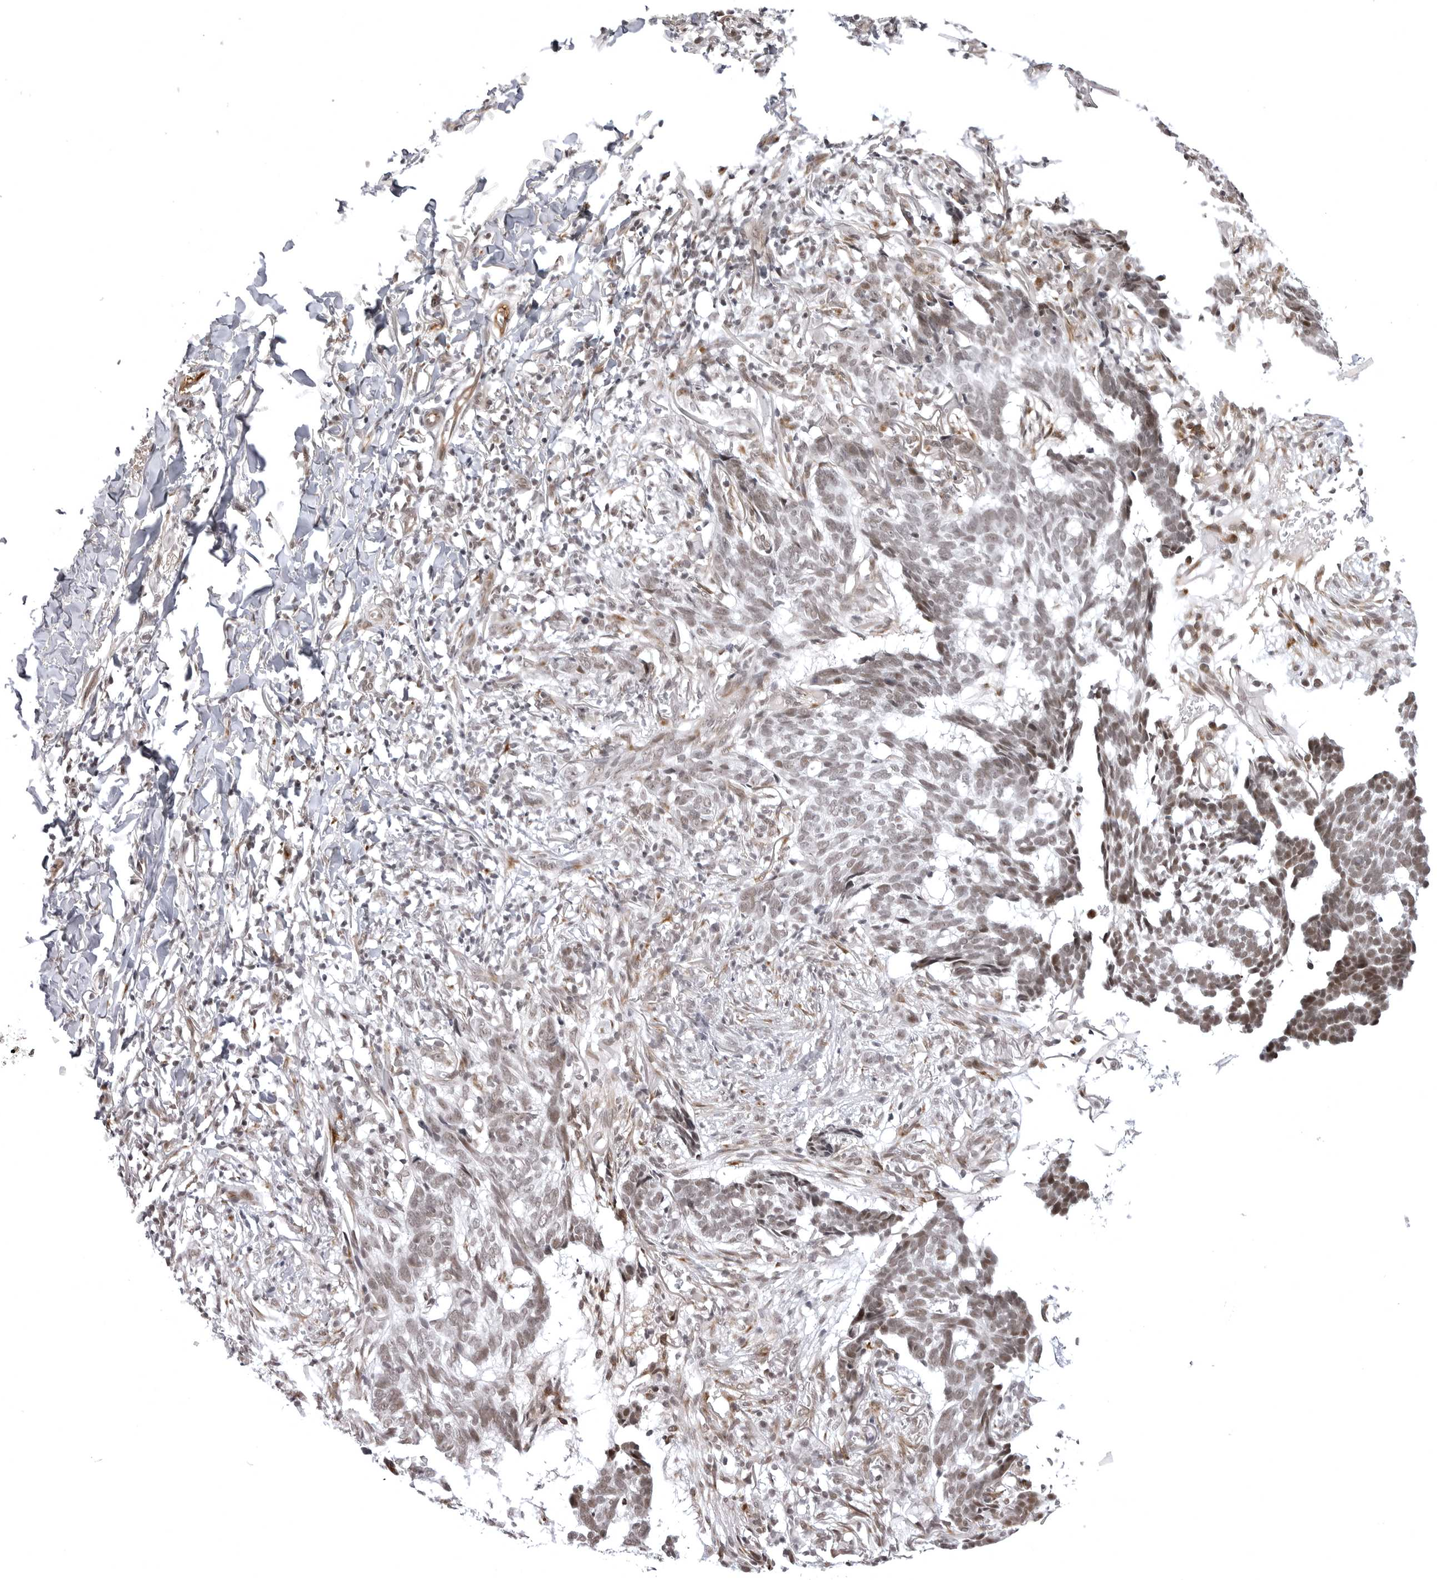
{"staining": {"intensity": "moderate", "quantity": ">75%", "location": "nuclear"}, "tissue": "skin cancer", "cell_type": "Tumor cells", "image_type": "cancer", "snomed": [{"axis": "morphology", "description": "Basal cell carcinoma"}, {"axis": "topography", "description": "Skin"}], "caption": "Immunohistochemical staining of human basal cell carcinoma (skin) exhibits medium levels of moderate nuclear protein staining in approximately >75% of tumor cells.", "gene": "PHF3", "patient": {"sex": "male", "age": 85}}